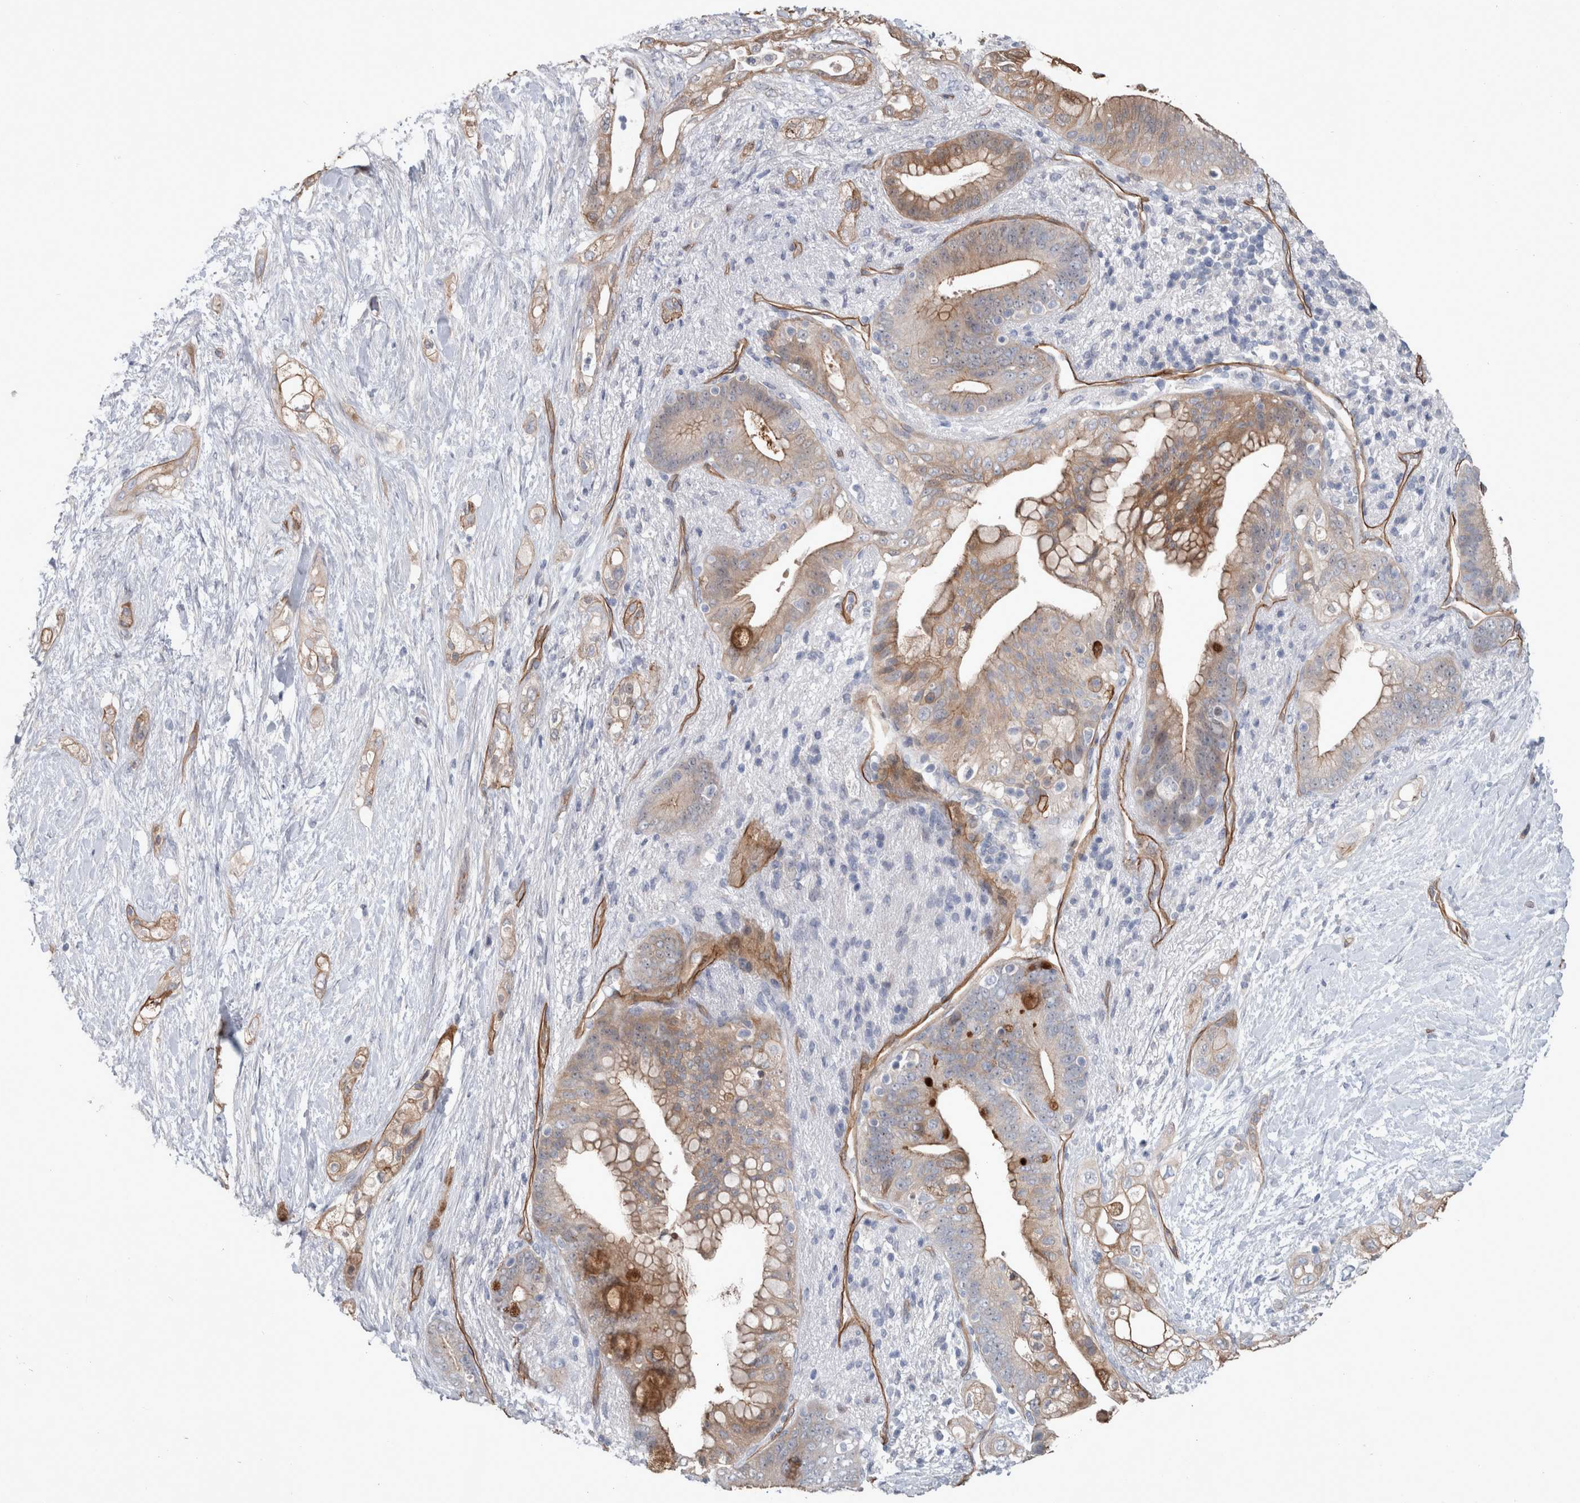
{"staining": {"intensity": "moderate", "quantity": "<25%", "location": "cytoplasmic/membranous"}, "tissue": "pancreatic cancer", "cell_type": "Tumor cells", "image_type": "cancer", "snomed": [{"axis": "morphology", "description": "Adenocarcinoma, NOS"}, {"axis": "topography", "description": "Pancreas"}], "caption": "Tumor cells reveal low levels of moderate cytoplasmic/membranous positivity in about <25% of cells in human pancreatic cancer (adenocarcinoma). (IHC, brightfield microscopy, high magnification).", "gene": "BCAM", "patient": {"sex": "male", "age": 53}}